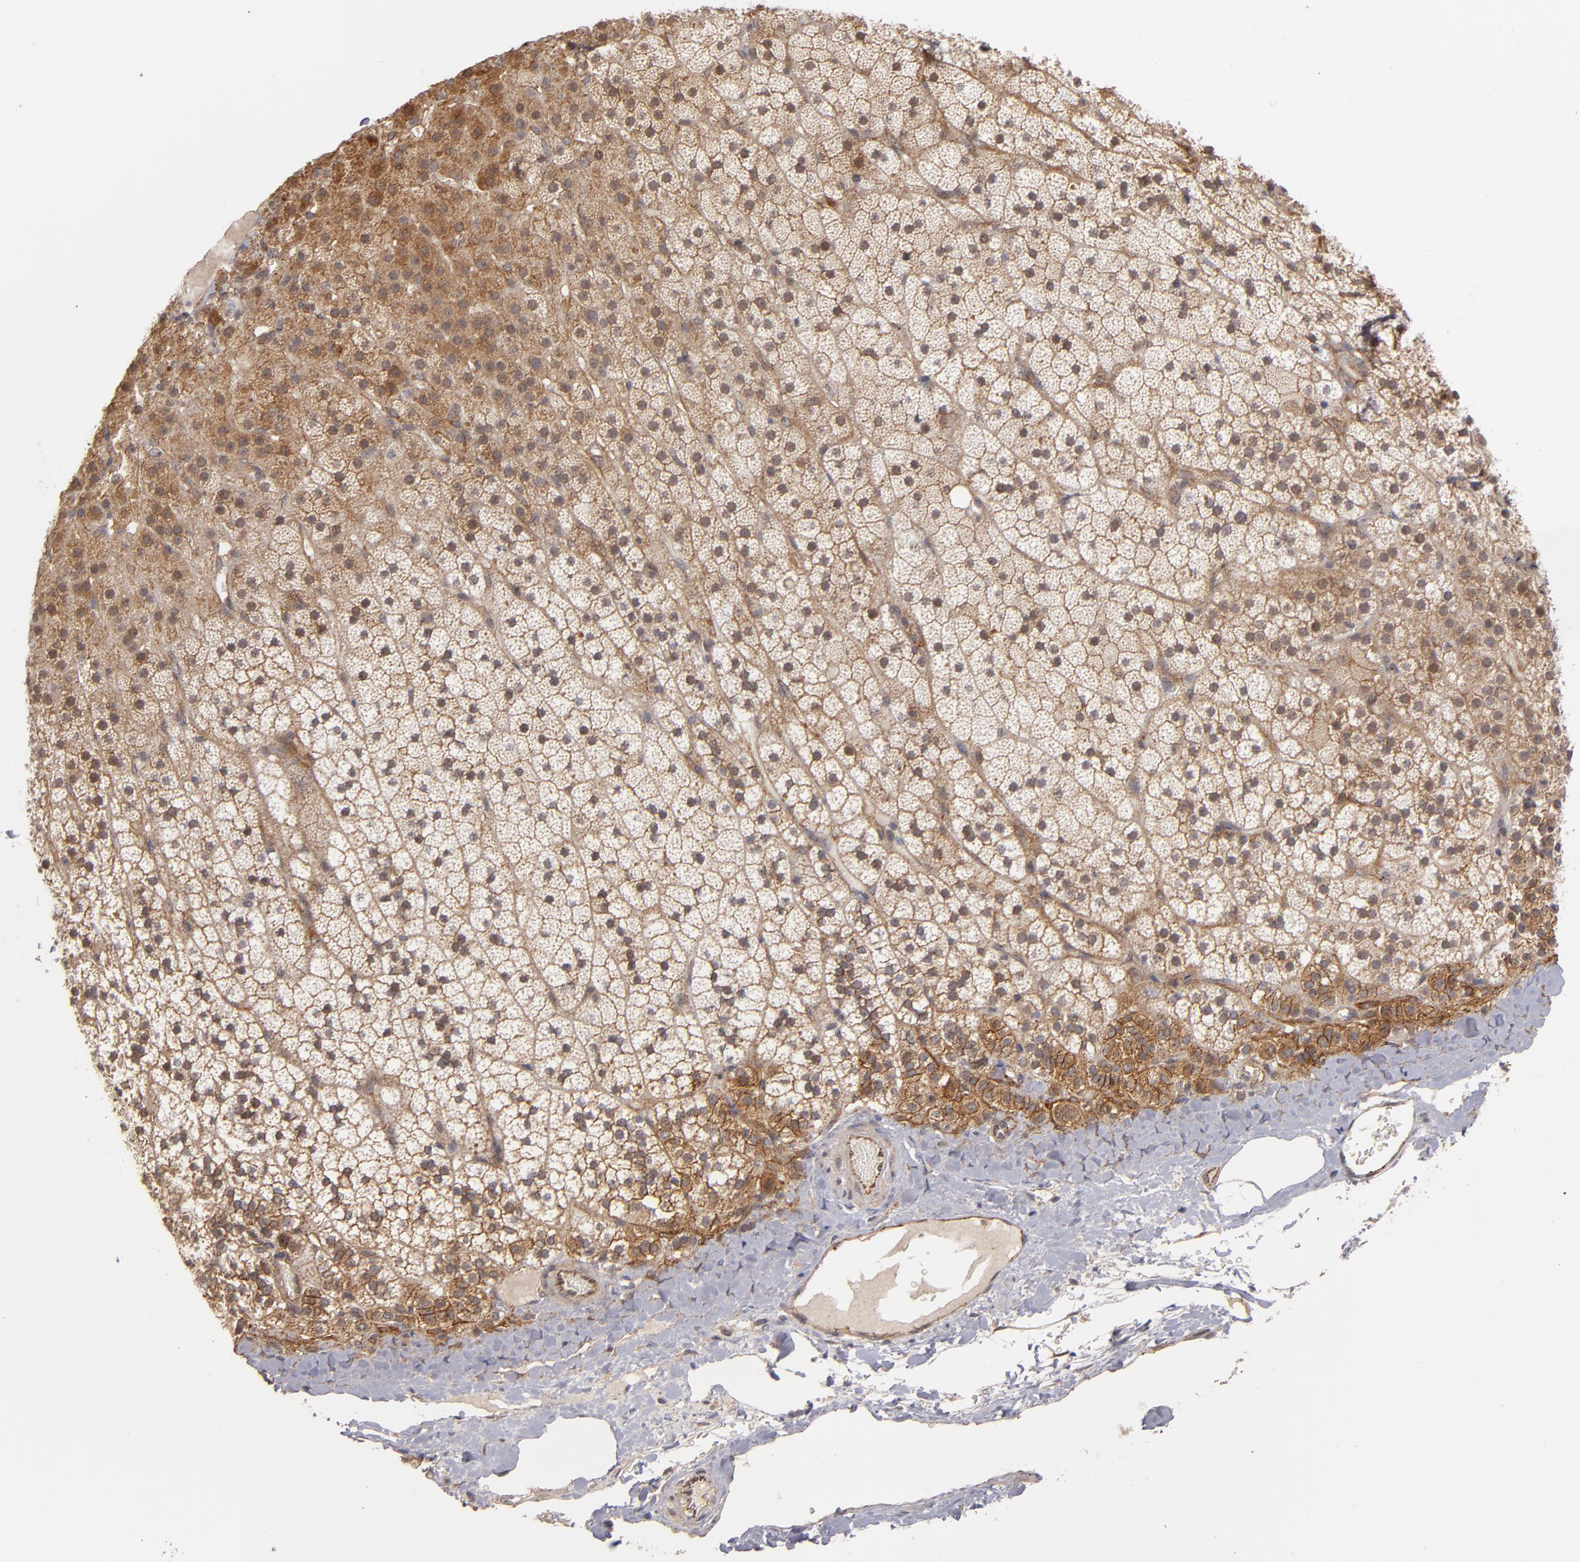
{"staining": {"intensity": "moderate", "quantity": ">75%", "location": "cytoplasmic/membranous"}, "tissue": "adrenal gland", "cell_type": "Glandular cells", "image_type": "normal", "snomed": [{"axis": "morphology", "description": "Normal tissue, NOS"}, {"axis": "topography", "description": "Adrenal gland"}], "caption": "Protein expression analysis of unremarkable adrenal gland demonstrates moderate cytoplasmic/membranous staining in about >75% of glandular cells. (Brightfield microscopy of DAB IHC at high magnification).", "gene": "TJP1", "patient": {"sex": "male", "age": 35}}